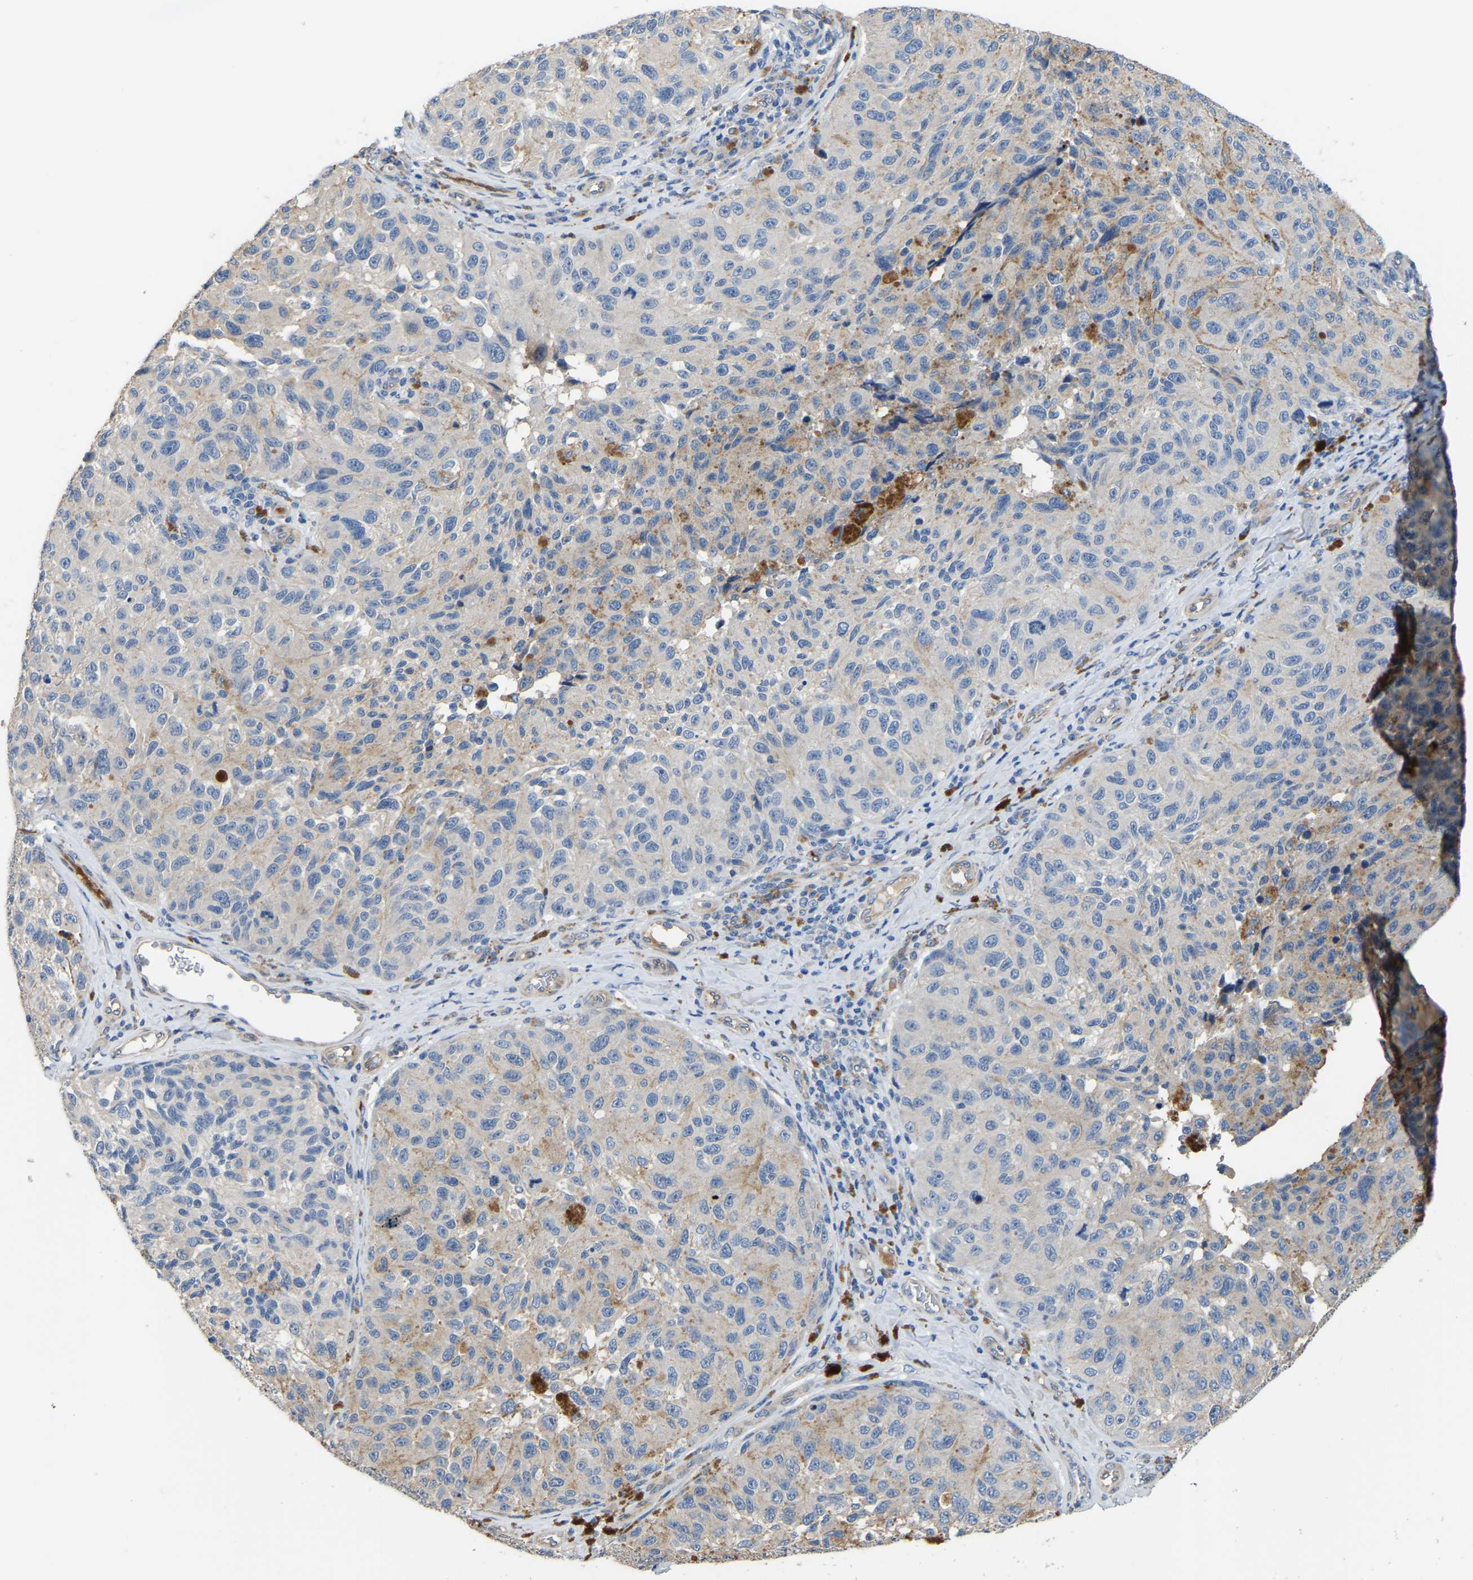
{"staining": {"intensity": "negative", "quantity": "none", "location": "none"}, "tissue": "melanoma", "cell_type": "Tumor cells", "image_type": "cancer", "snomed": [{"axis": "morphology", "description": "Malignant melanoma, NOS"}, {"axis": "topography", "description": "Skin"}], "caption": "Immunohistochemical staining of human malignant melanoma exhibits no significant staining in tumor cells.", "gene": "HIGD2B", "patient": {"sex": "female", "age": 73}}